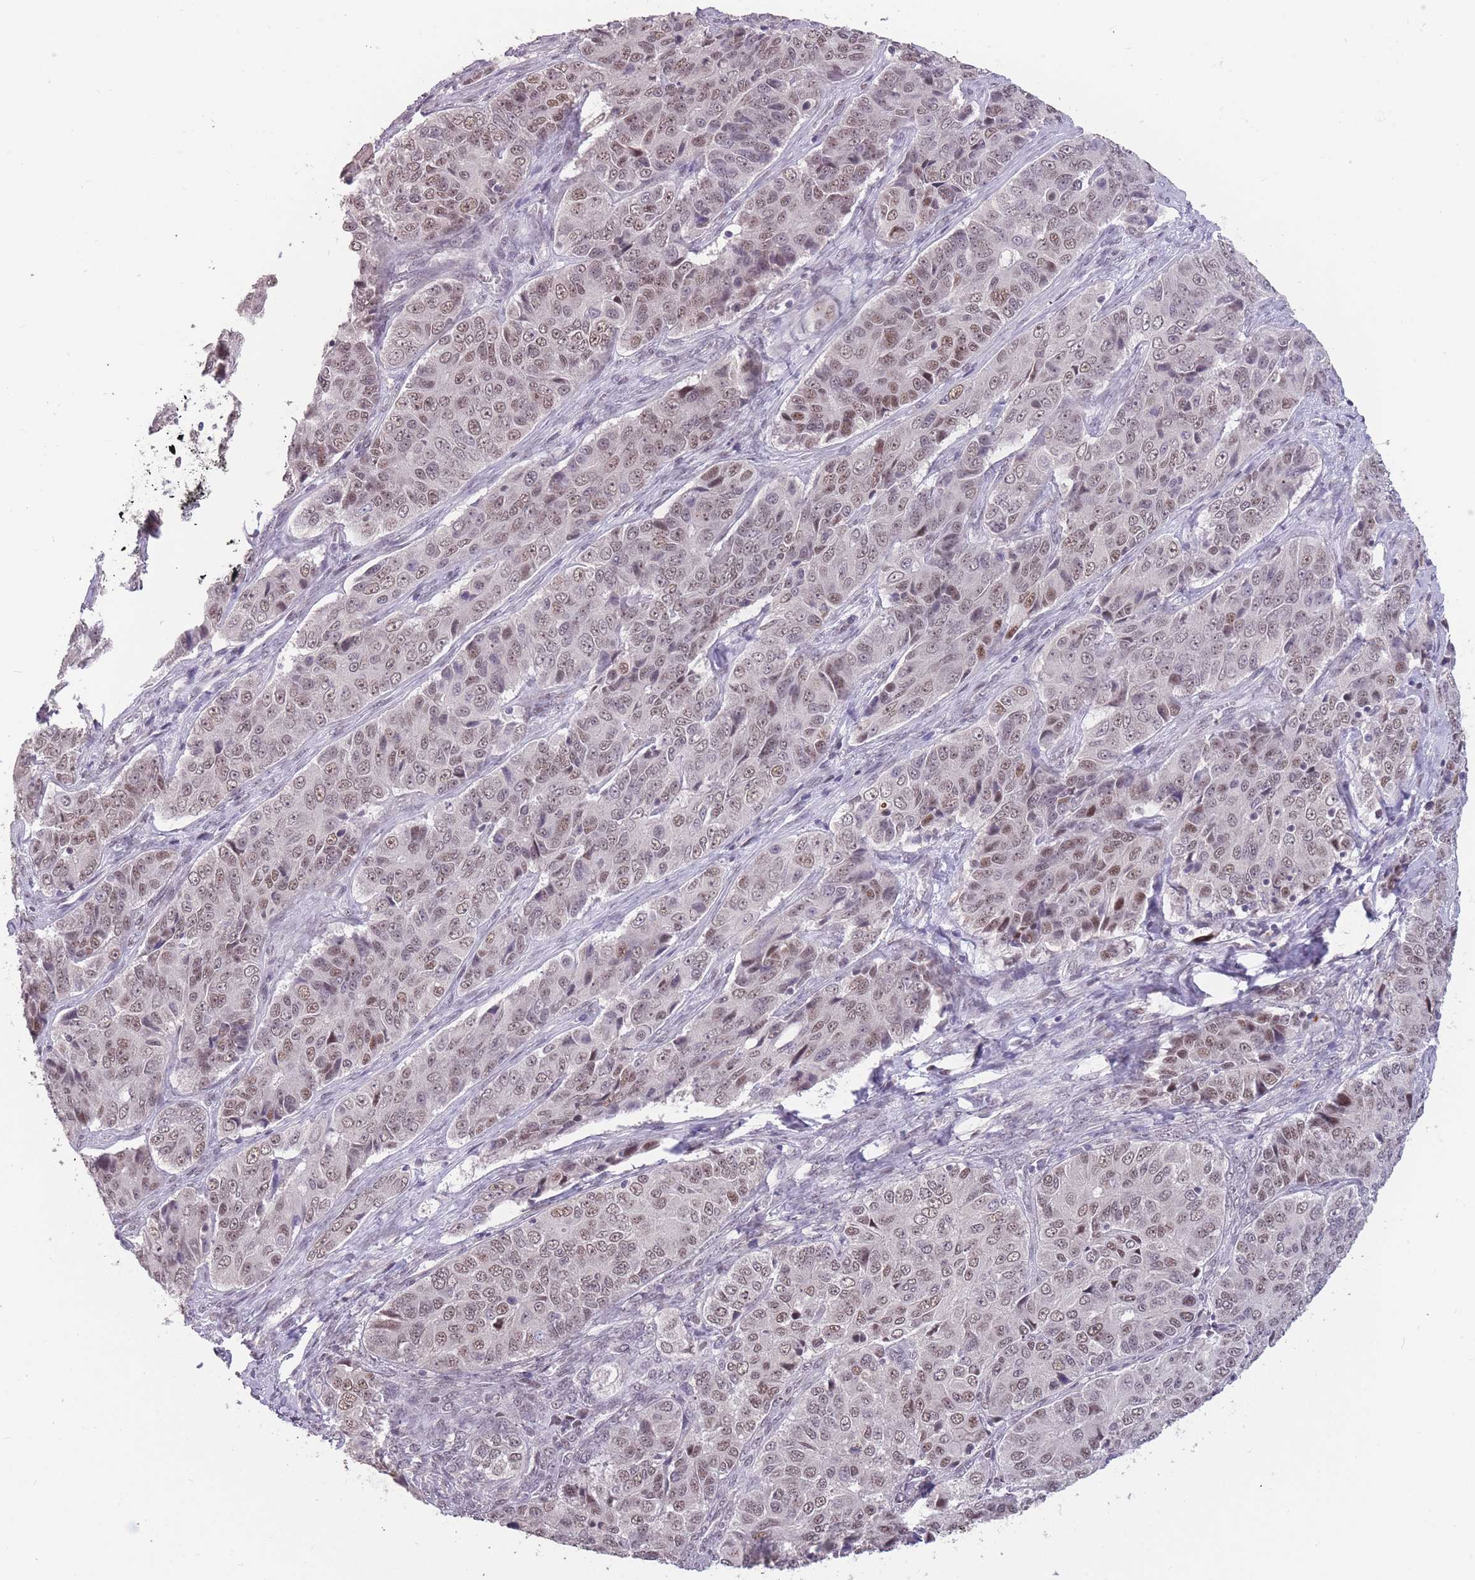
{"staining": {"intensity": "moderate", "quantity": ">75%", "location": "nuclear"}, "tissue": "ovarian cancer", "cell_type": "Tumor cells", "image_type": "cancer", "snomed": [{"axis": "morphology", "description": "Carcinoma, endometroid"}, {"axis": "topography", "description": "Ovary"}], "caption": "Ovarian cancer tissue shows moderate nuclear staining in about >75% of tumor cells, visualized by immunohistochemistry.", "gene": "HNRNPUL1", "patient": {"sex": "female", "age": 51}}